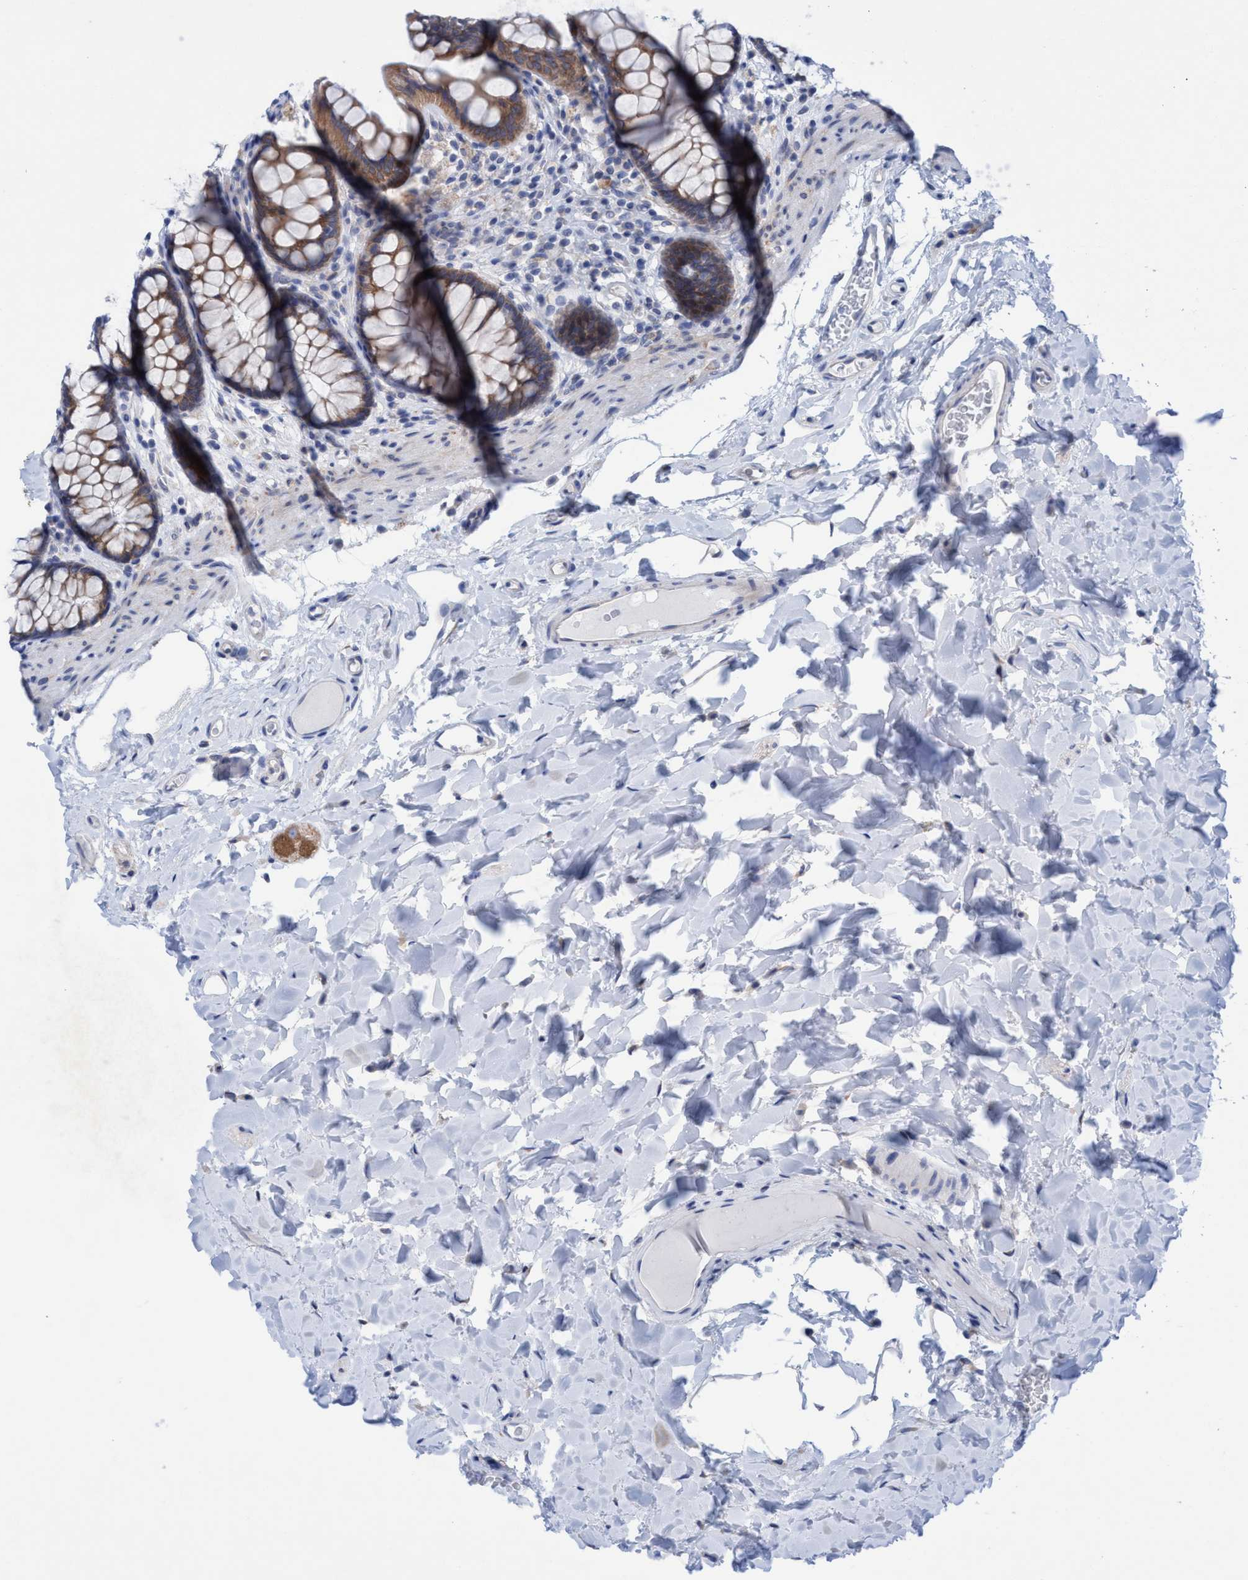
{"staining": {"intensity": "negative", "quantity": "none", "location": "none"}, "tissue": "colon", "cell_type": "Endothelial cells", "image_type": "normal", "snomed": [{"axis": "morphology", "description": "Normal tissue, NOS"}, {"axis": "topography", "description": "Colon"}], "caption": "Immunohistochemistry (IHC) micrograph of unremarkable colon stained for a protein (brown), which demonstrates no staining in endothelial cells.", "gene": "RSAD1", "patient": {"sex": "female", "age": 55}}